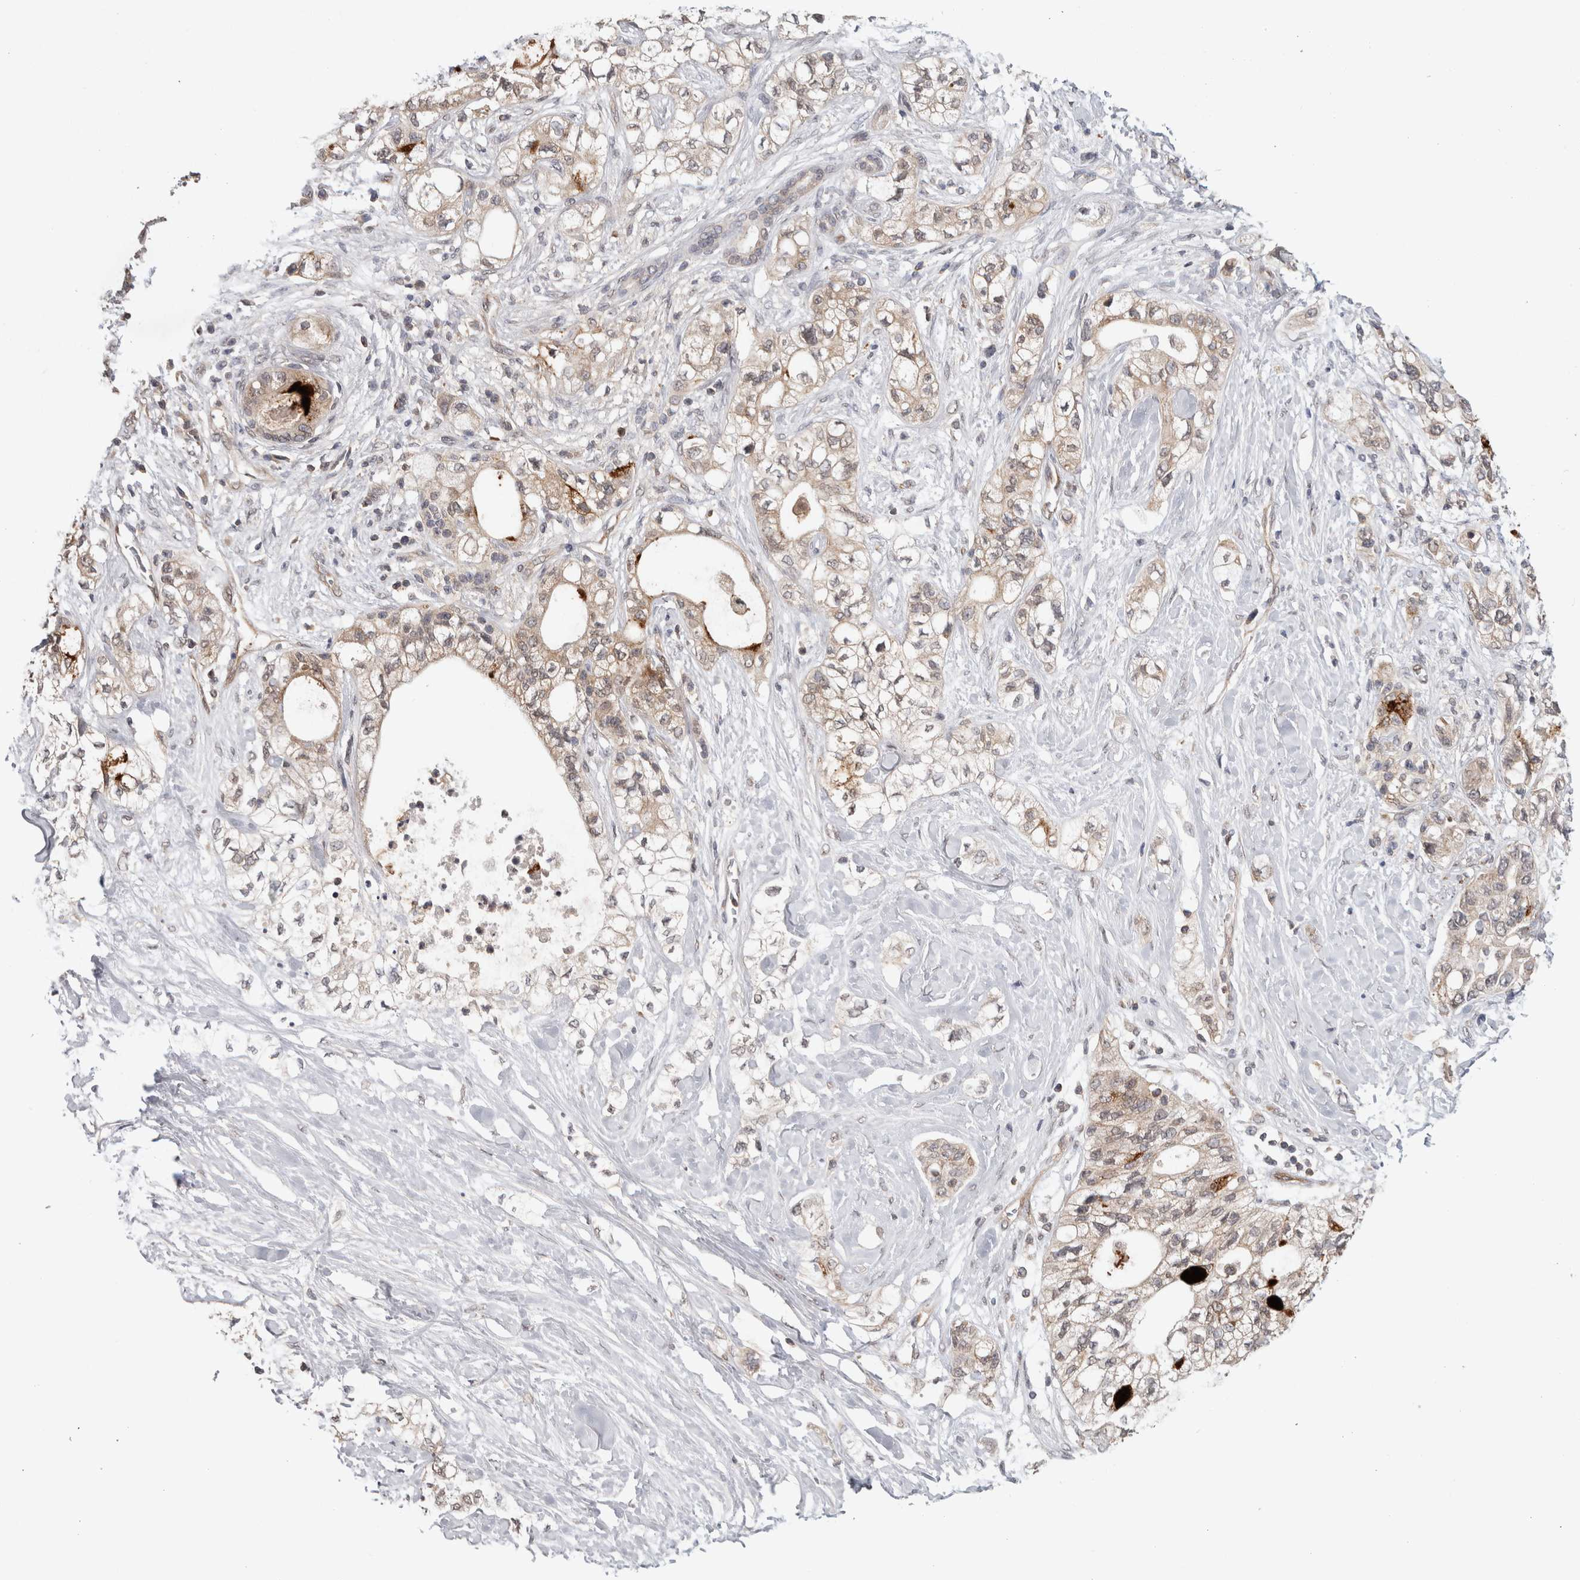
{"staining": {"intensity": "weak", "quantity": "<25%", "location": "cytoplasmic/membranous"}, "tissue": "pancreatic cancer", "cell_type": "Tumor cells", "image_type": "cancer", "snomed": [{"axis": "morphology", "description": "Adenocarcinoma, NOS"}, {"axis": "topography", "description": "Pancreas"}], "caption": "Human pancreatic cancer stained for a protein using IHC shows no staining in tumor cells.", "gene": "HMOX2", "patient": {"sex": "male", "age": 70}}